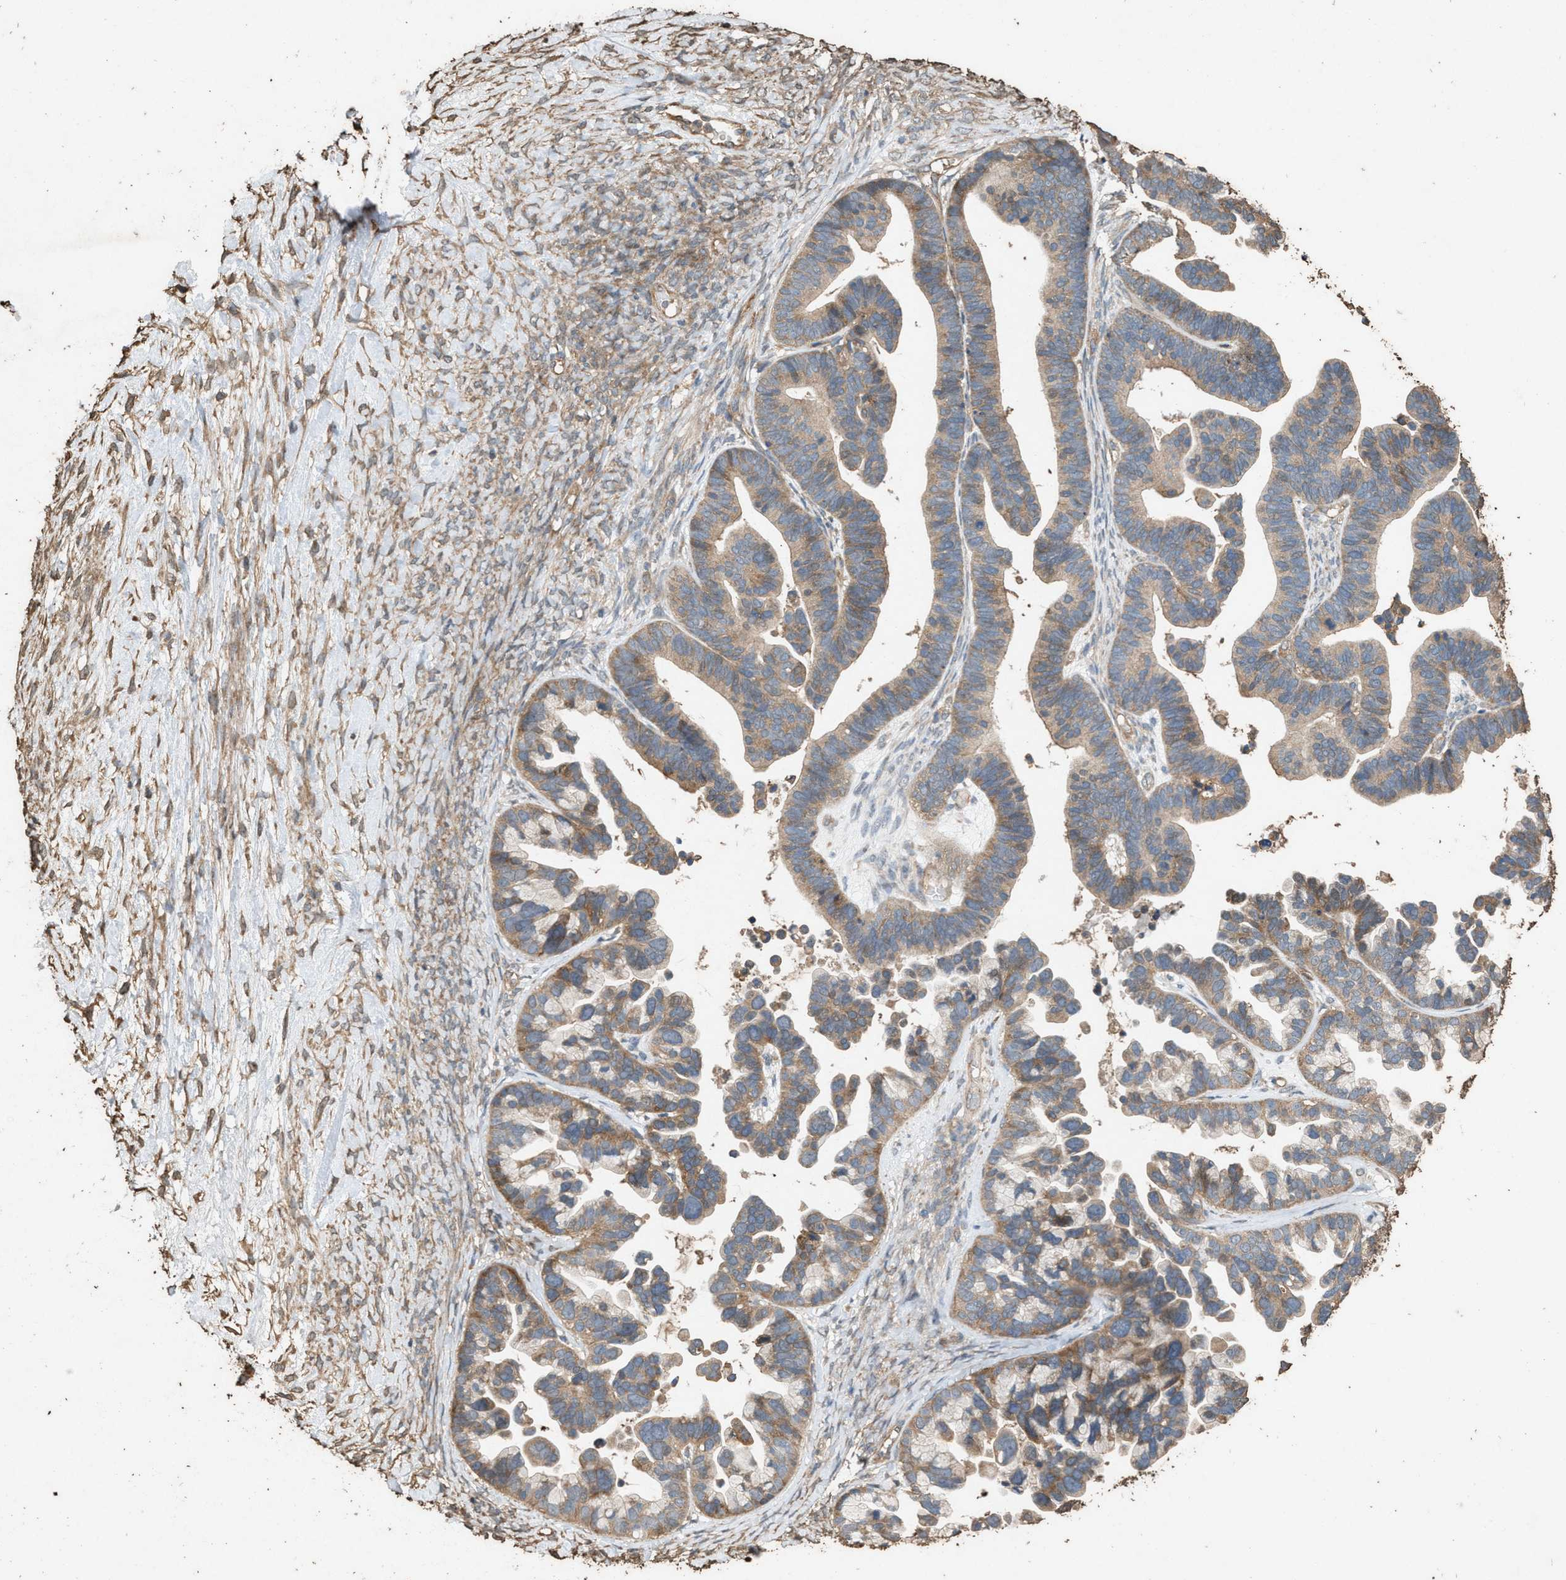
{"staining": {"intensity": "moderate", "quantity": ">75%", "location": "cytoplasmic/membranous"}, "tissue": "ovarian cancer", "cell_type": "Tumor cells", "image_type": "cancer", "snomed": [{"axis": "morphology", "description": "Cystadenocarcinoma, serous, NOS"}, {"axis": "topography", "description": "Ovary"}], "caption": "Moderate cytoplasmic/membranous staining is seen in approximately >75% of tumor cells in ovarian cancer (serous cystadenocarcinoma). The staining was performed using DAB (3,3'-diaminobenzidine) to visualize the protein expression in brown, while the nuclei were stained in blue with hematoxylin (Magnification: 20x).", "gene": "DCAF7", "patient": {"sex": "female", "age": 56}}